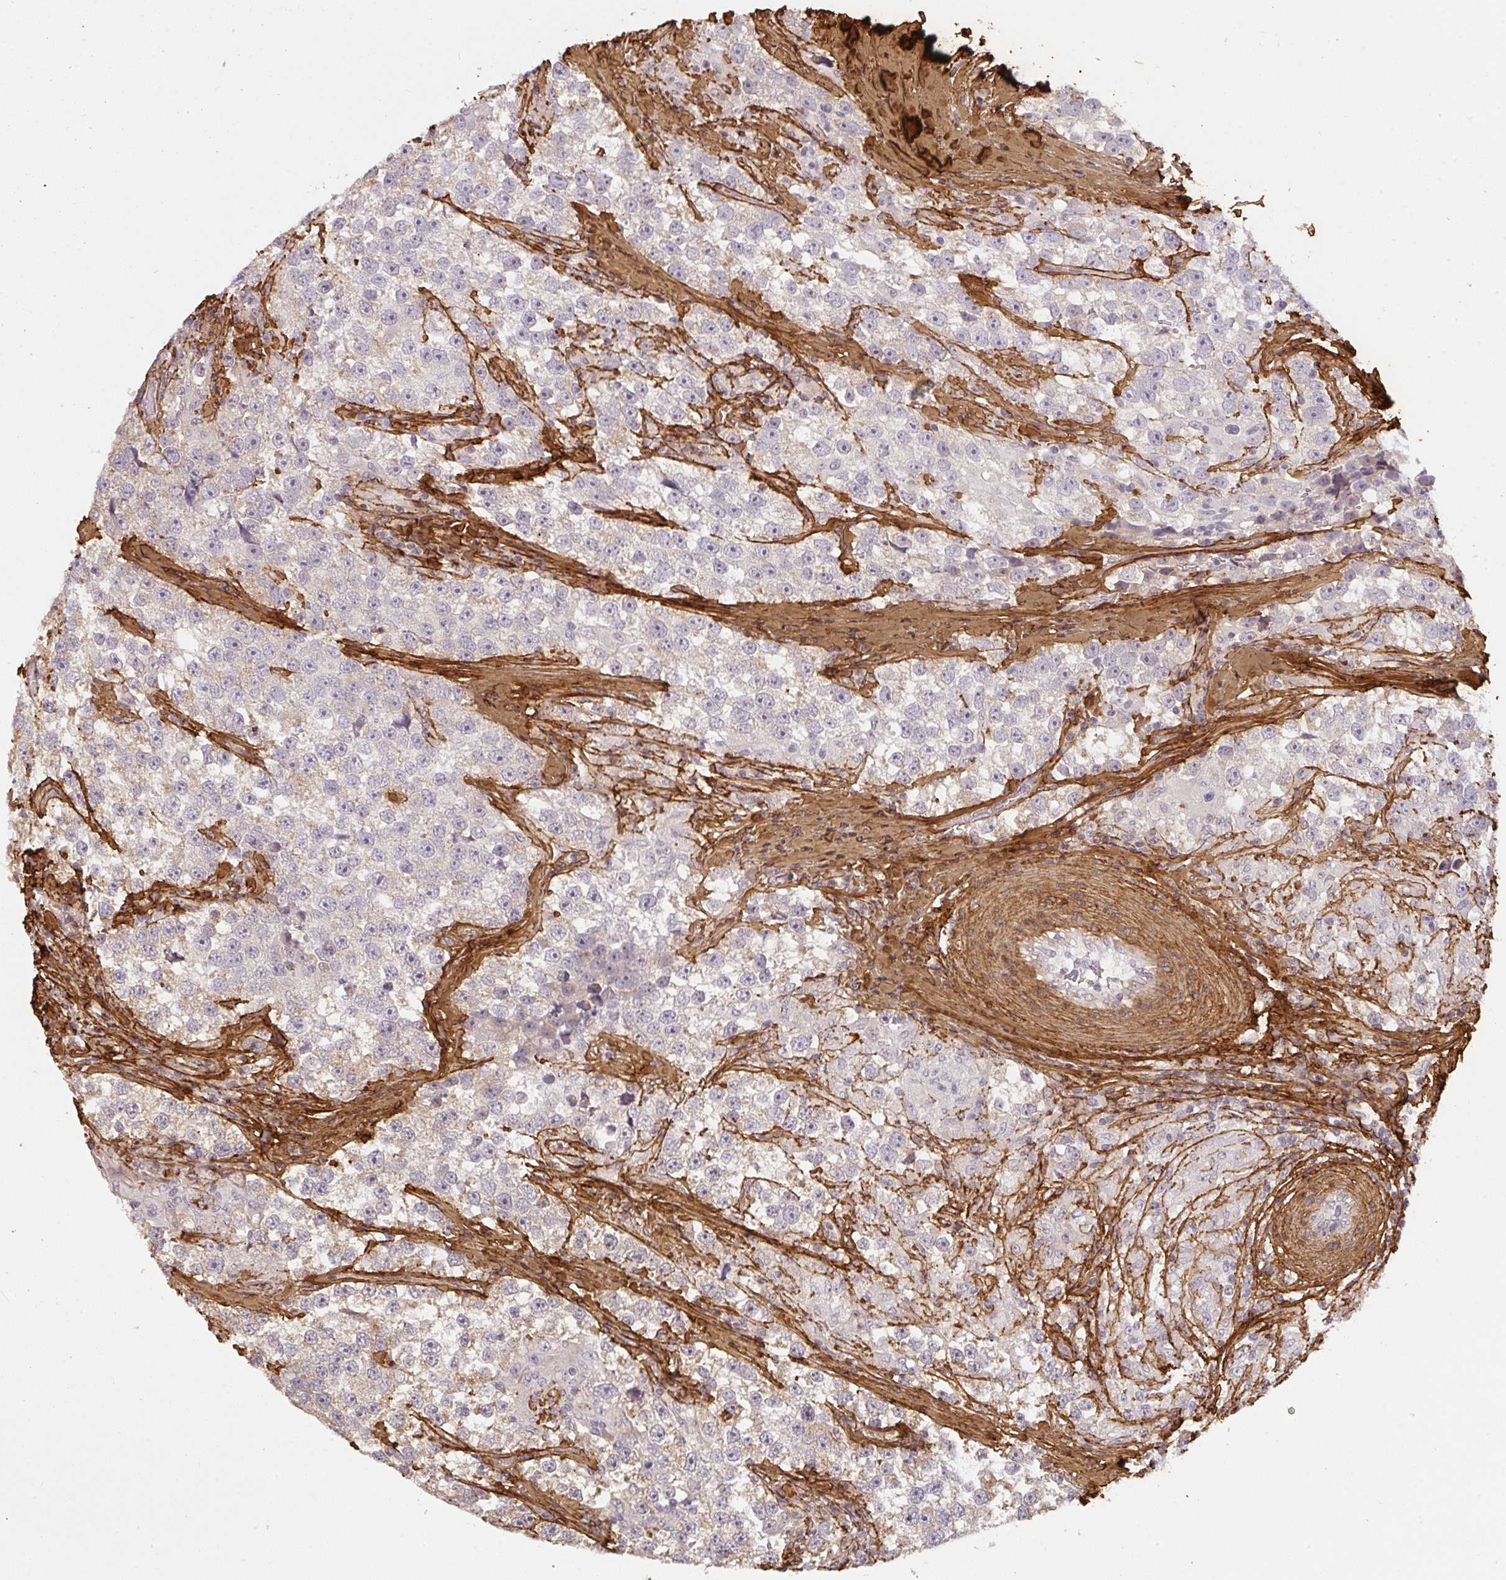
{"staining": {"intensity": "negative", "quantity": "none", "location": "none"}, "tissue": "testis cancer", "cell_type": "Tumor cells", "image_type": "cancer", "snomed": [{"axis": "morphology", "description": "Seminoma, NOS"}, {"axis": "topography", "description": "Testis"}], "caption": "Testis cancer (seminoma) was stained to show a protein in brown. There is no significant expression in tumor cells. (Brightfield microscopy of DAB IHC at high magnification).", "gene": "COL3A1", "patient": {"sex": "male", "age": 46}}